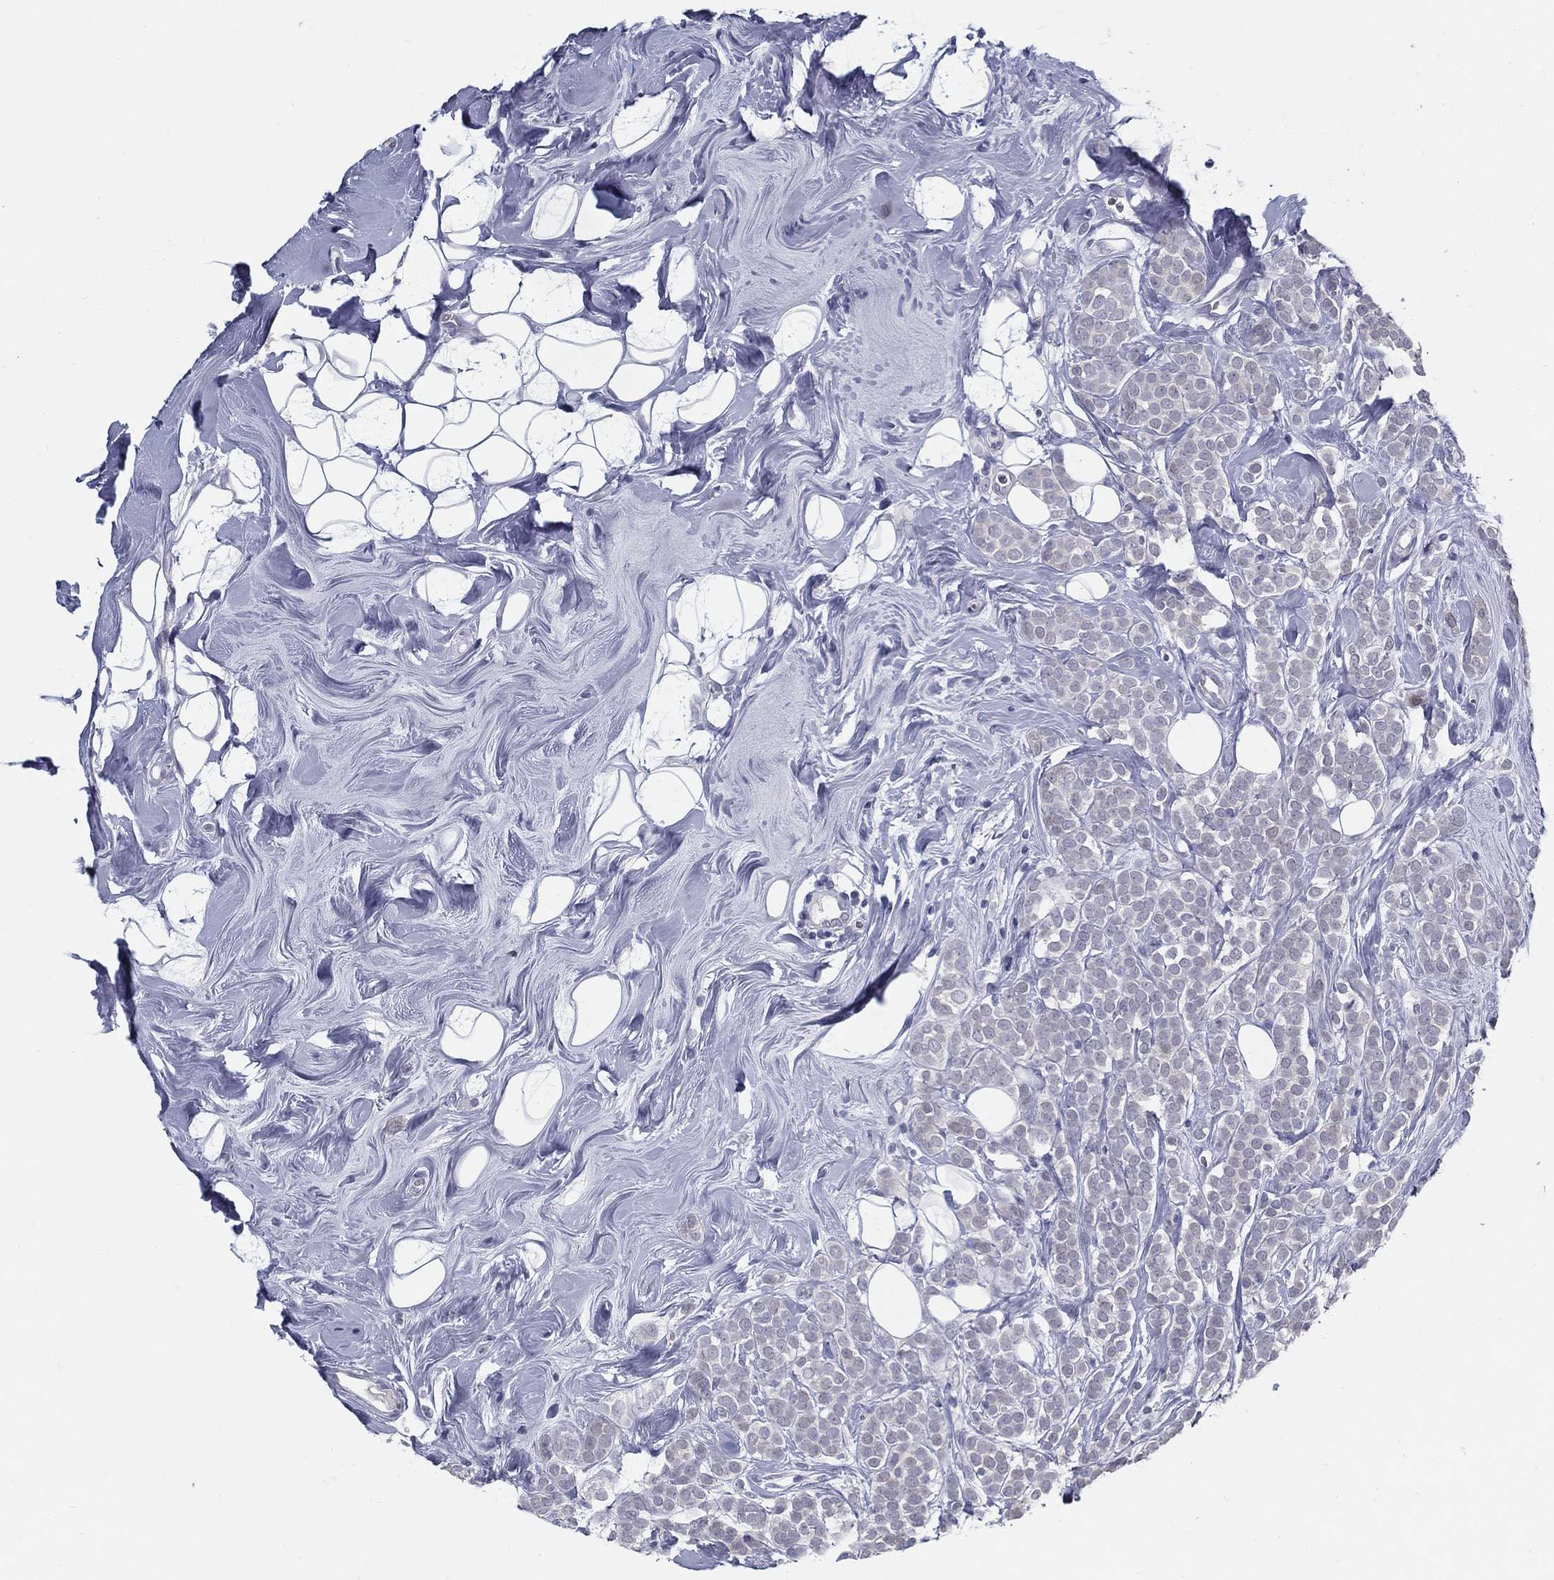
{"staining": {"intensity": "negative", "quantity": "none", "location": "none"}, "tissue": "breast cancer", "cell_type": "Tumor cells", "image_type": "cancer", "snomed": [{"axis": "morphology", "description": "Lobular carcinoma"}, {"axis": "topography", "description": "Breast"}], "caption": "IHC of breast cancer (lobular carcinoma) displays no expression in tumor cells.", "gene": "ACE2", "patient": {"sex": "female", "age": 49}}